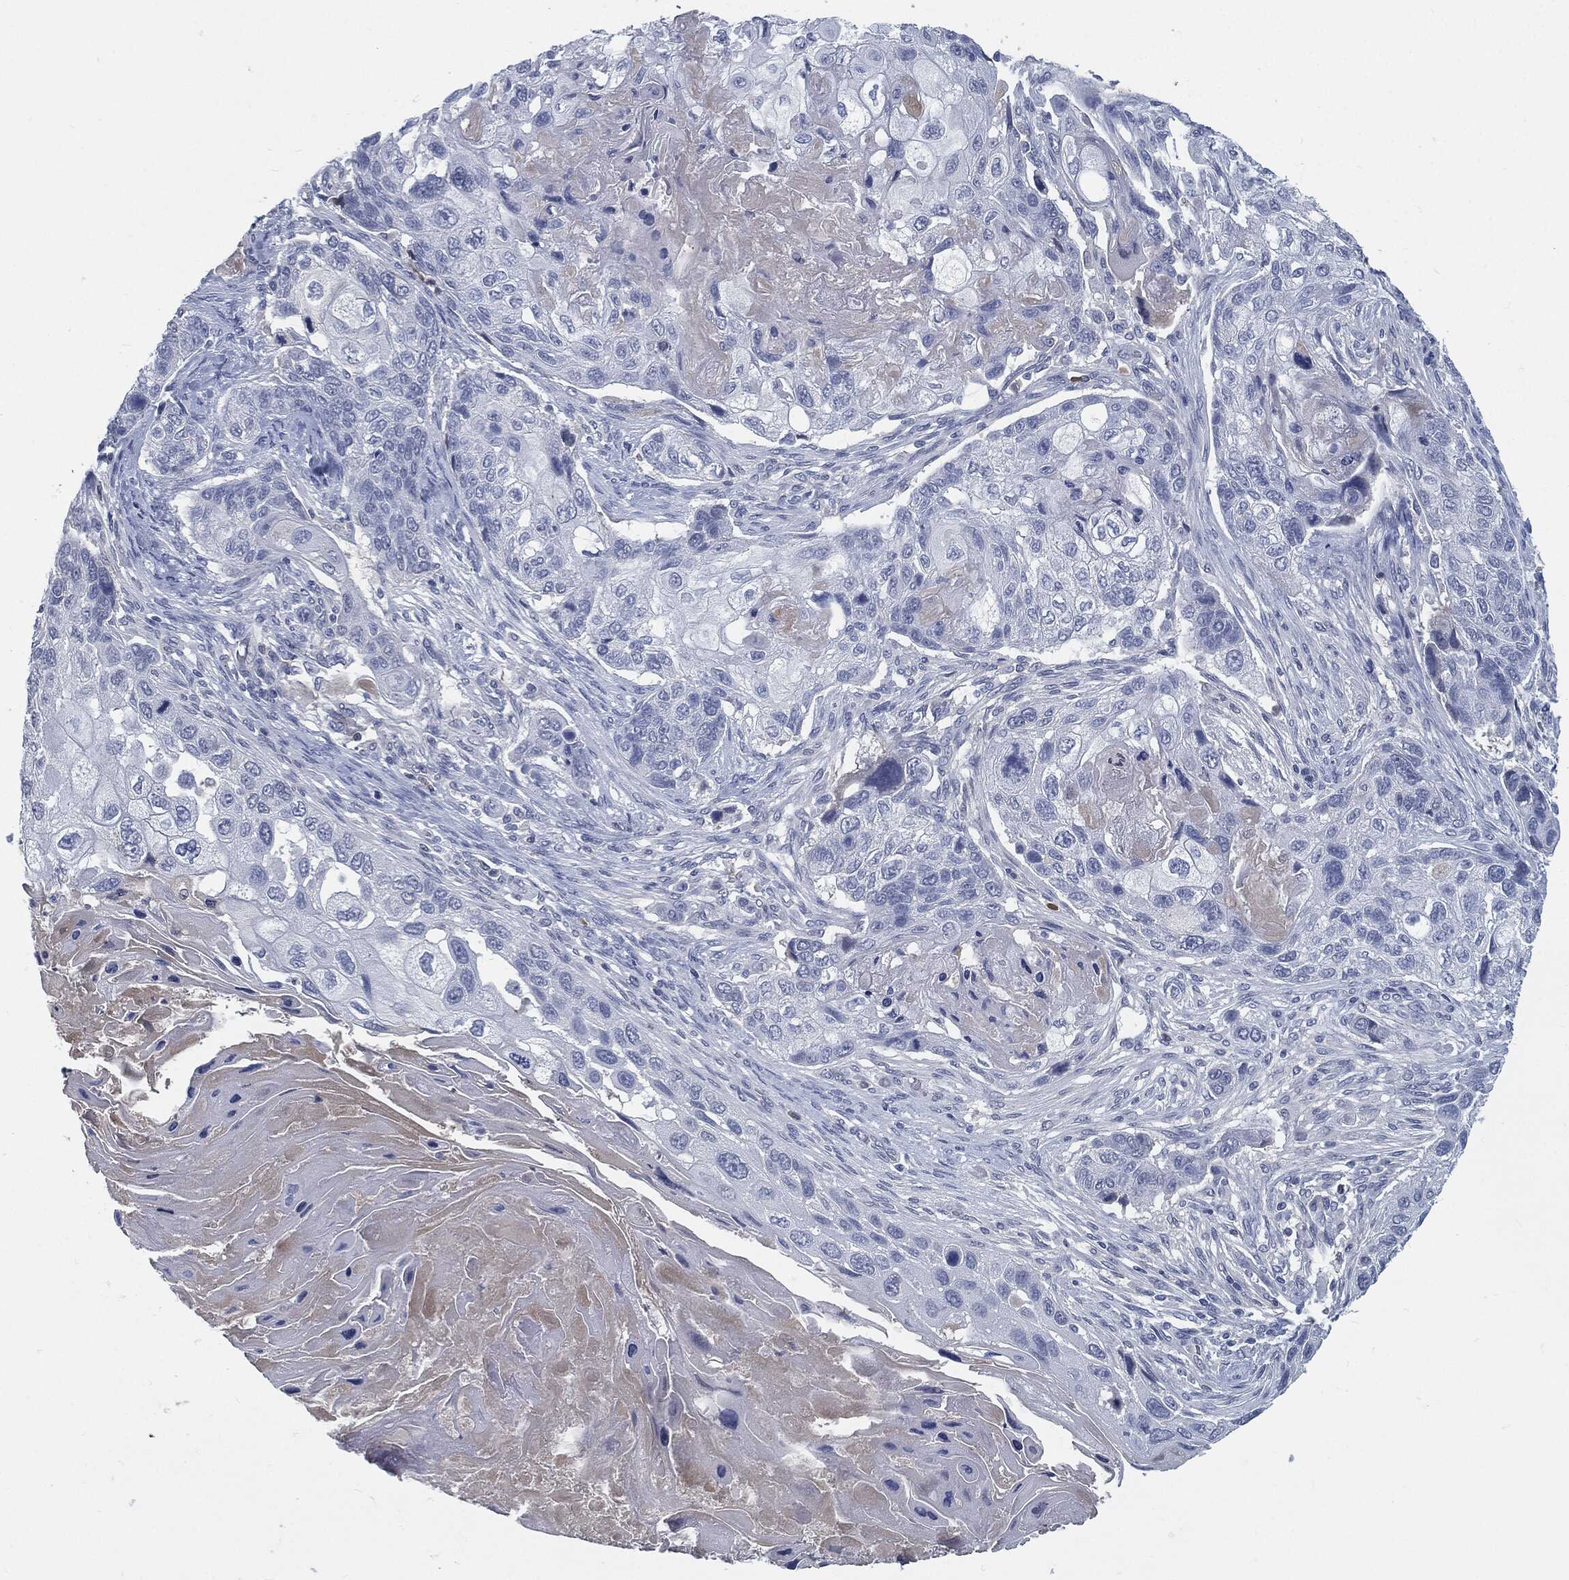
{"staining": {"intensity": "negative", "quantity": "none", "location": "none"}, "tissue": "lung cancer", "cell_type": "Tumor cells", "image_type": "cancer", "snomed": [{"axis": "morphology", "description": "Normal tissue, NOS"}, {"axis": "morphology", "description": "Squamous cell carcinoma, NOS"}, {"axis": "topography", "description": "Bronchus"}, {"axis": "topography", "description": "Lung"}], "caption": "This is a micrograph of IHC staining of lung cancer, which shows no expression in tumor cells. (DAB immunohistochemistry visualized using brightfield microscopy, high magnification).", "gene": "MST1", "patient": {"sex": "male", "age": 69}}